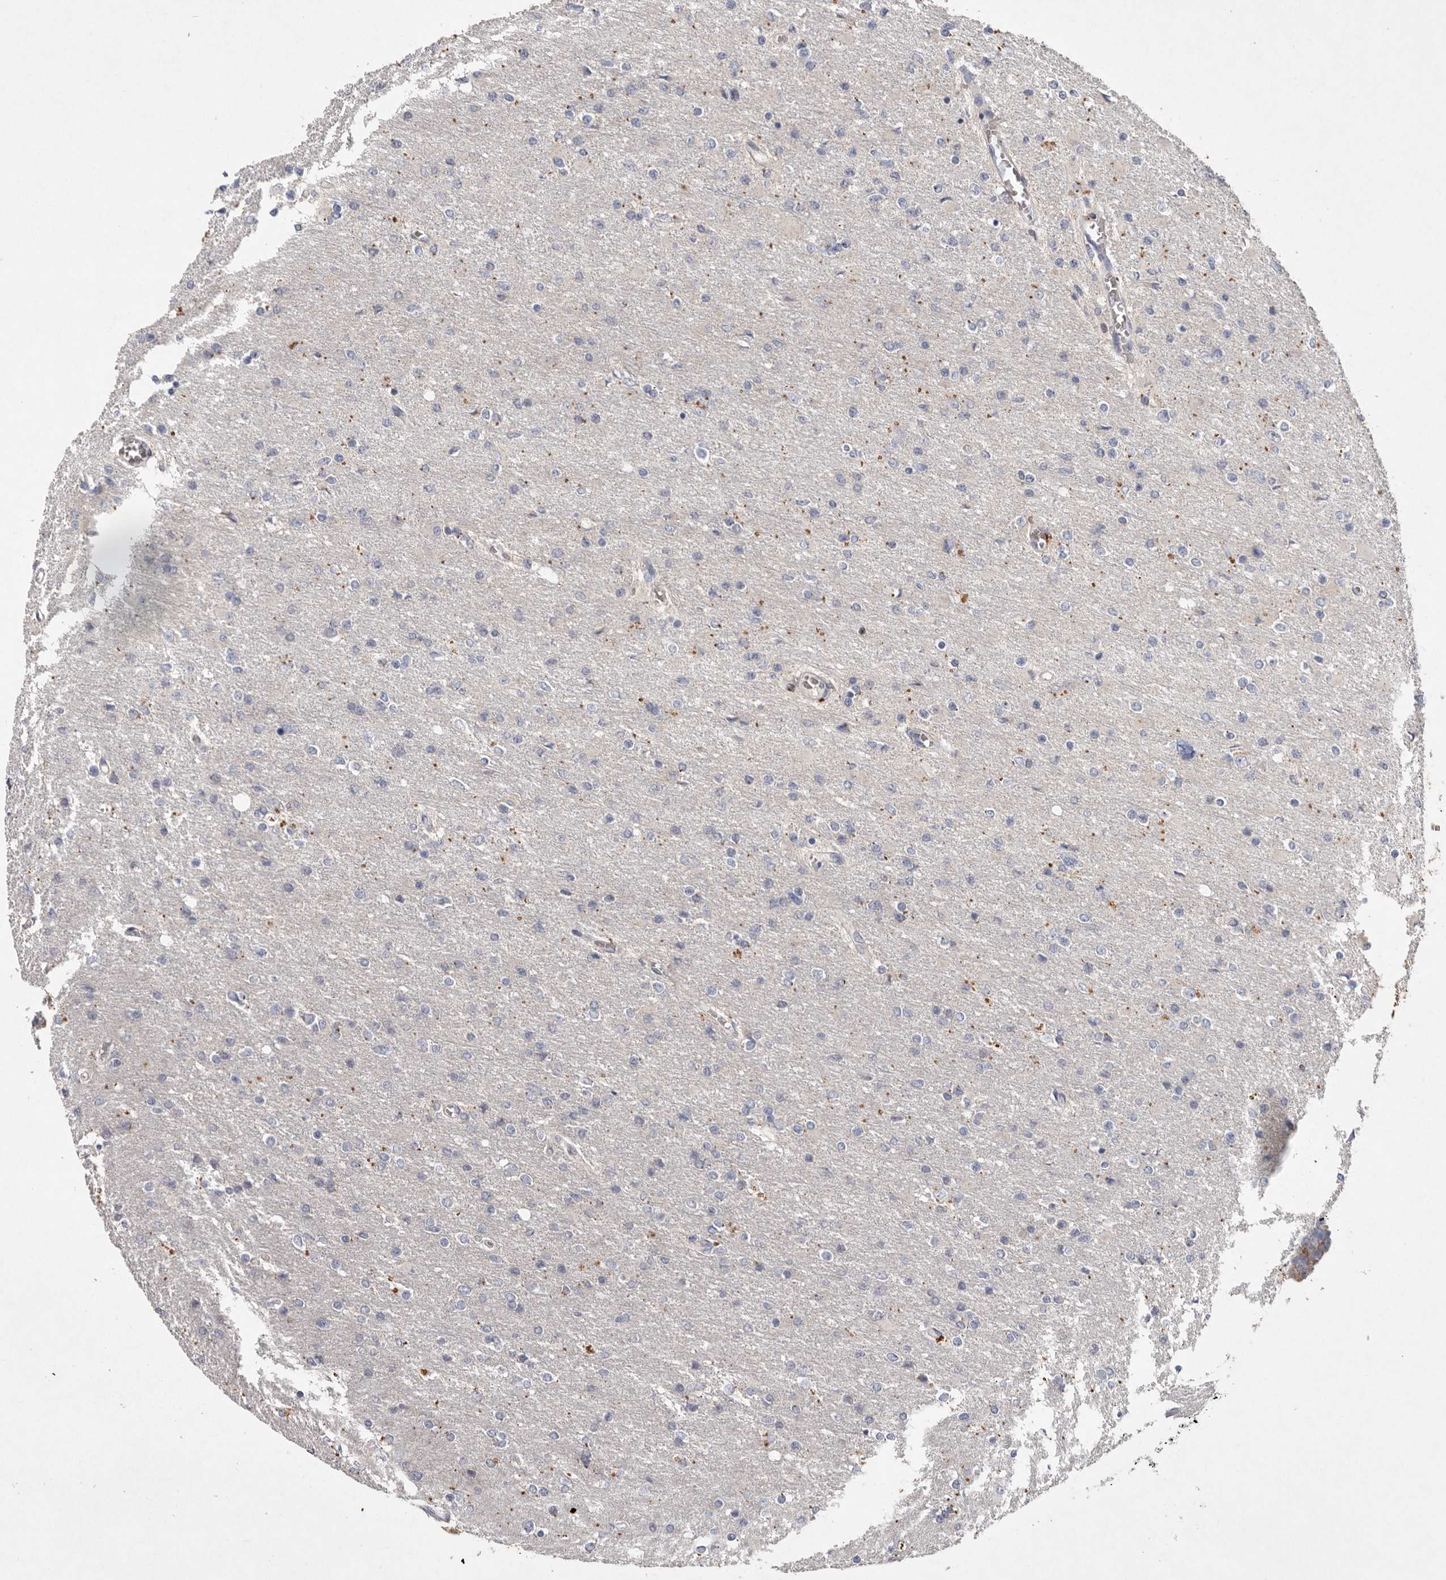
{"staining": {"intensity": "negative", "quantity": "none", "location": "none"}, "tissue": "glioma", "cell_type": "Tumor cells", "image_type": "cancer", "snomed": [{"axis": "morphology", "description": "Glioma, malignant, High grade"}, {"axis": "topography", "description": "Cerebral cortex"}], "caption": "Glioma stained for a protein using immunohistochemistry (IHC) reveals no staining tumor cells.", "gene": "TNFSF14", "patient": {"sex": "female", "age": 36}}